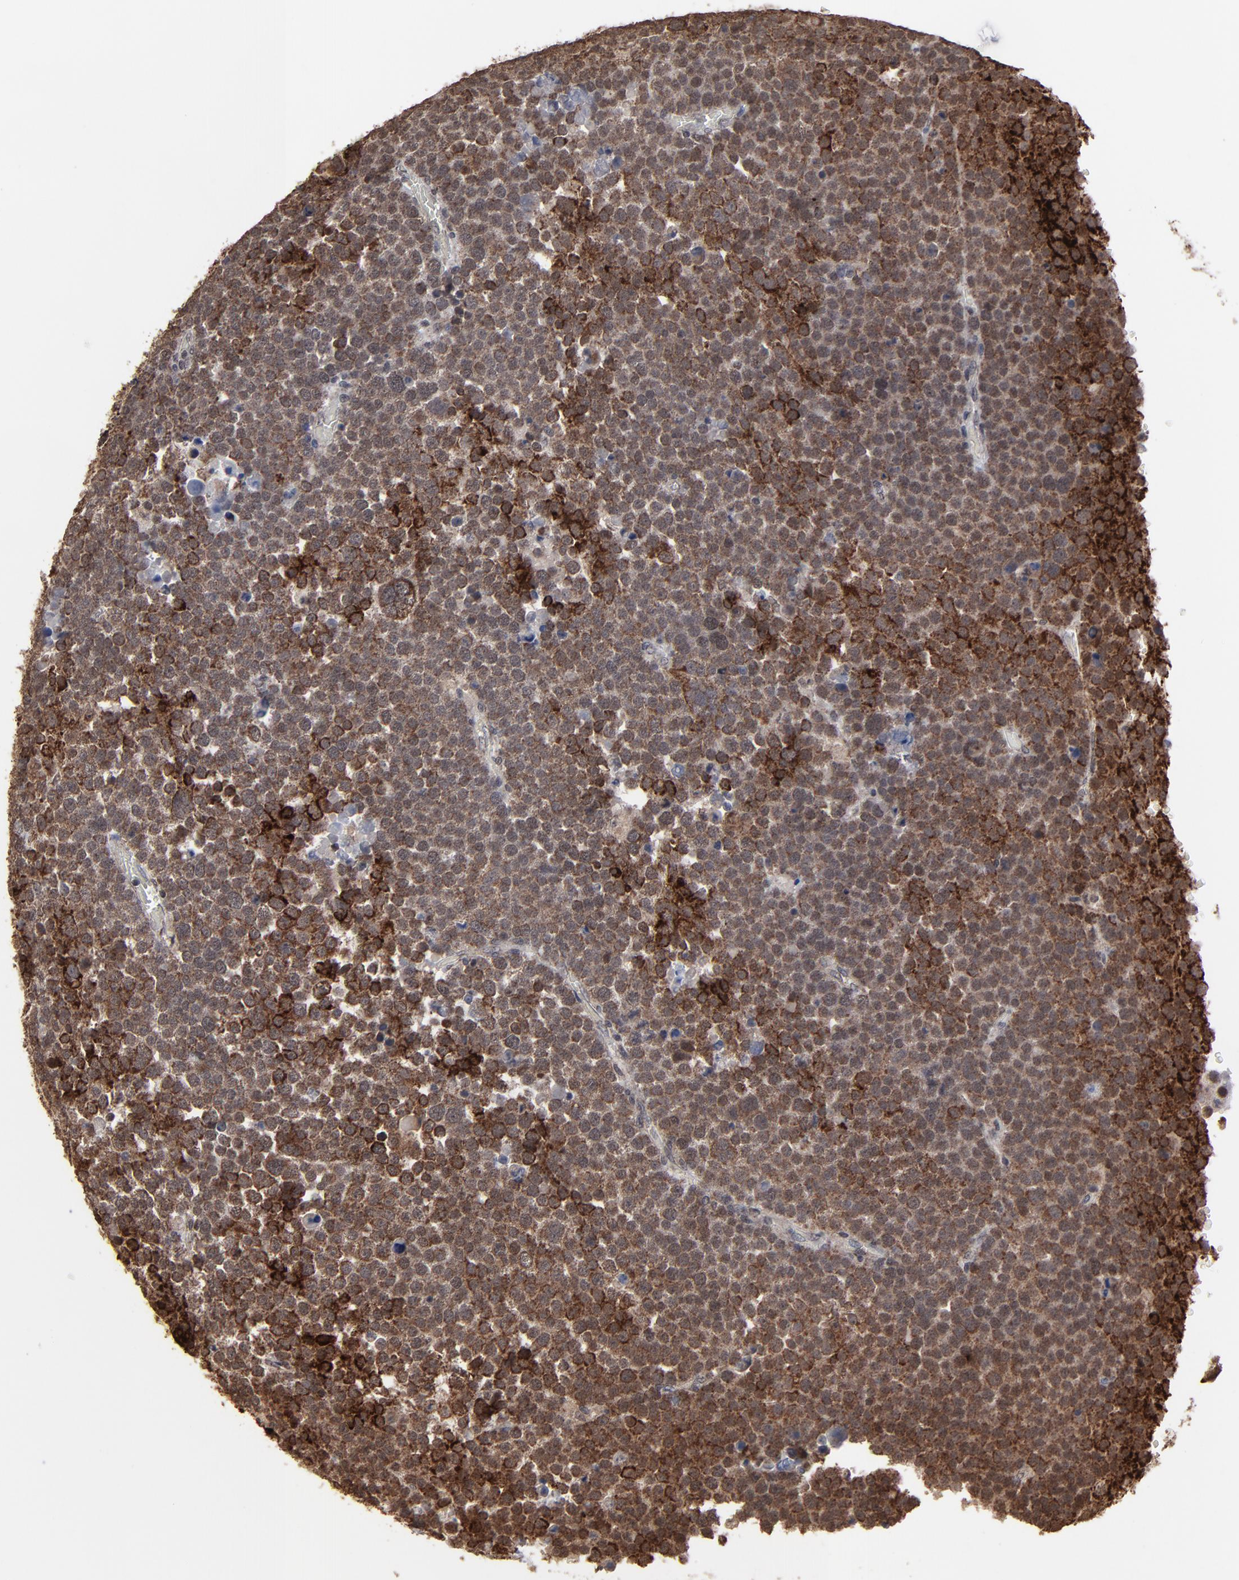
{"staining": {"intensity": "moderate", "quantity": ">75%", "location": "cytoplasmic/membranous"}, "tissue": "testis cancer", "cell_type": "Tumor cells", "image_type": "cancer", "snomed": [{"axis": "morphology", "description": "Seminoma, NOS"}, {"axis": "topography", "description": "Testis"}], "caption": "Protein expression by immunohistochemistry reveals moderate cytoplasmic/membranous staining in about >75% of tumor cells in testis cancer. The staining was performed using DAB, with brown indicating positive protein expression. Nuclei are stained blue with hematoxylin.", "gene": "BNIP3", "patient": {"sex": "male", "age": 71}}